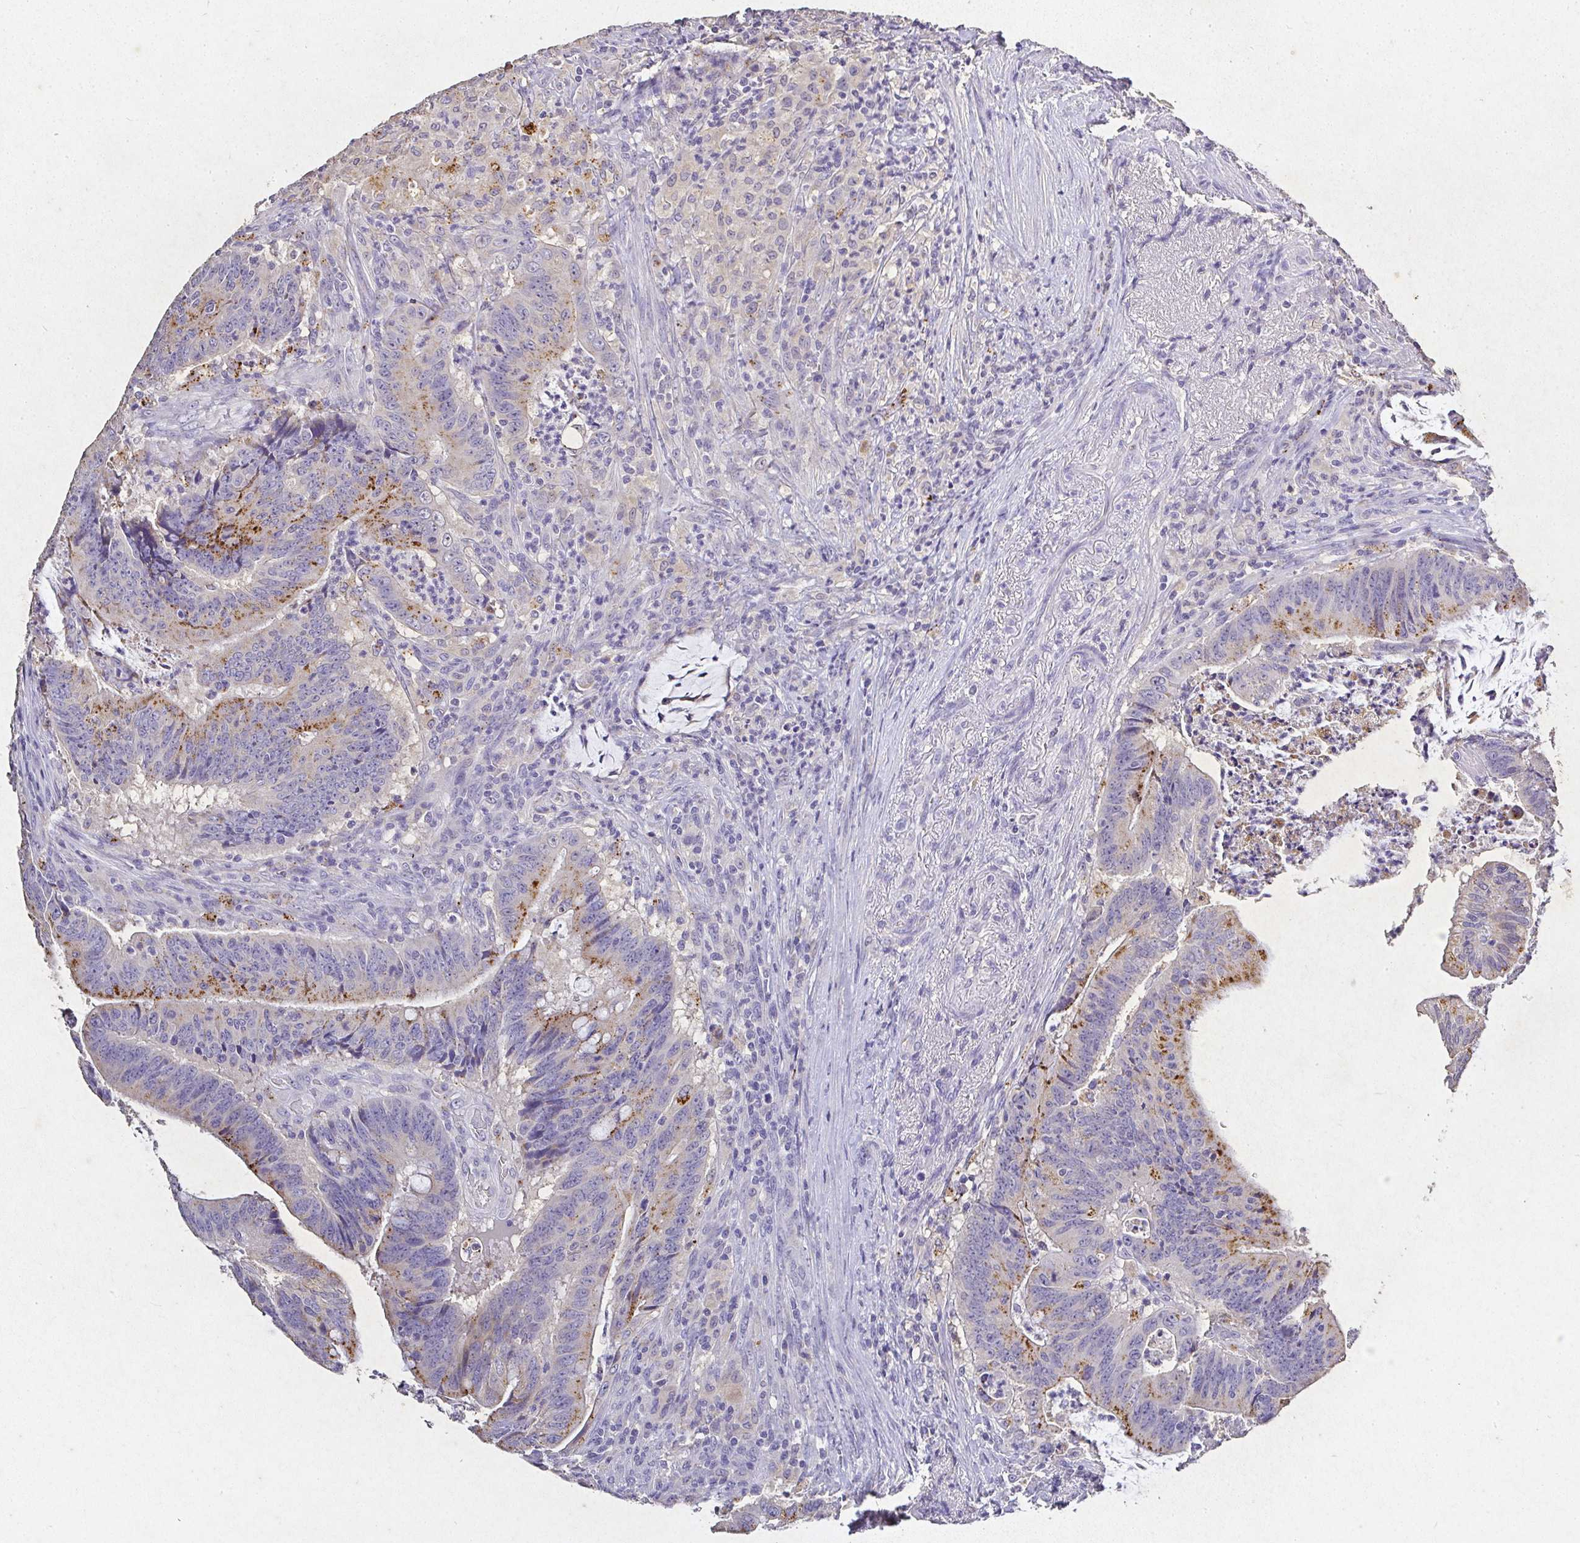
{"staining": {"intensity": "moderate", "quantity": "25%-75%", "location": "cytoplasmic/membranous"}, "tissue": "colorectal cancer", "cell_type": "Tumor cells", "image_type": "cancer", "snomed": [{"axis": "morphology", "description": "Adenocarcinoma, NOS"}, {"axis": "topography", "description": "Colon"}], "caption": "There is medium levels of moderate cytoplasmic/membranous positivity in tumor cells of colorectal cancer, as demonstrated by immunohistochemical staining (brown color).", "gene": "RPS2", "patient": {"sex": "female", "age": 87}}